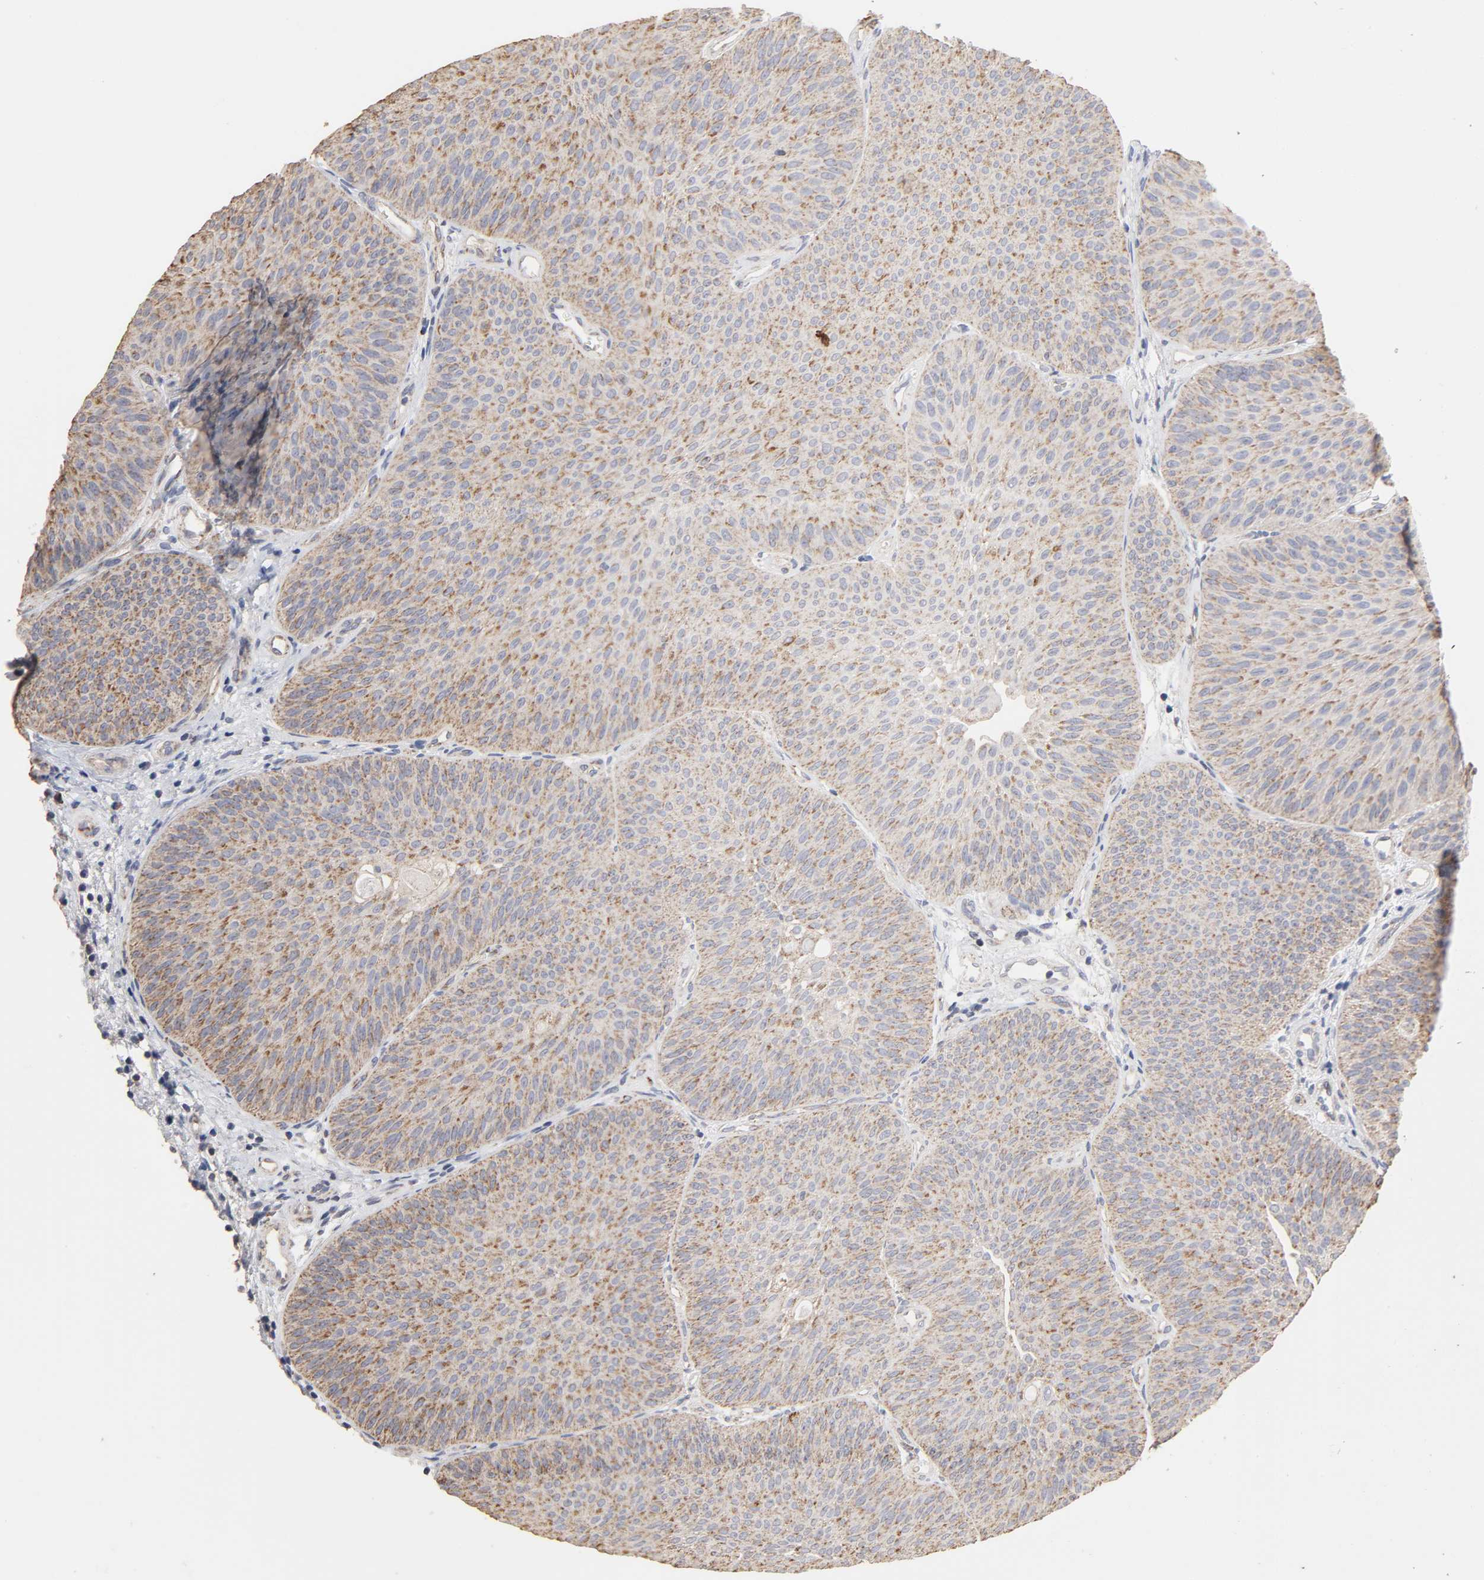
{"staining": {"intensity": "weak", "quantity": ">75%", "location": "cytoplasmic/membranous"}, "tissue": "urothelial cancer", "cell_type": "Tumor cells", "image_type": "cancer", "snomed": [{"axis": "morphology", "description": "Urothelial carcinoma, Low grade"}, {"axis": "topography", "description": "Urinary bladder"}], "caption": "Immunohistochemistry photomicrograph of human urothelial cancer stained for a protein (brown), which shows low levels of weak cytoplasmic/membranous expression in approximately >75% of tumor cells.", "gene": "CYCS", "patient": {"sex": "female", "age": 60}}